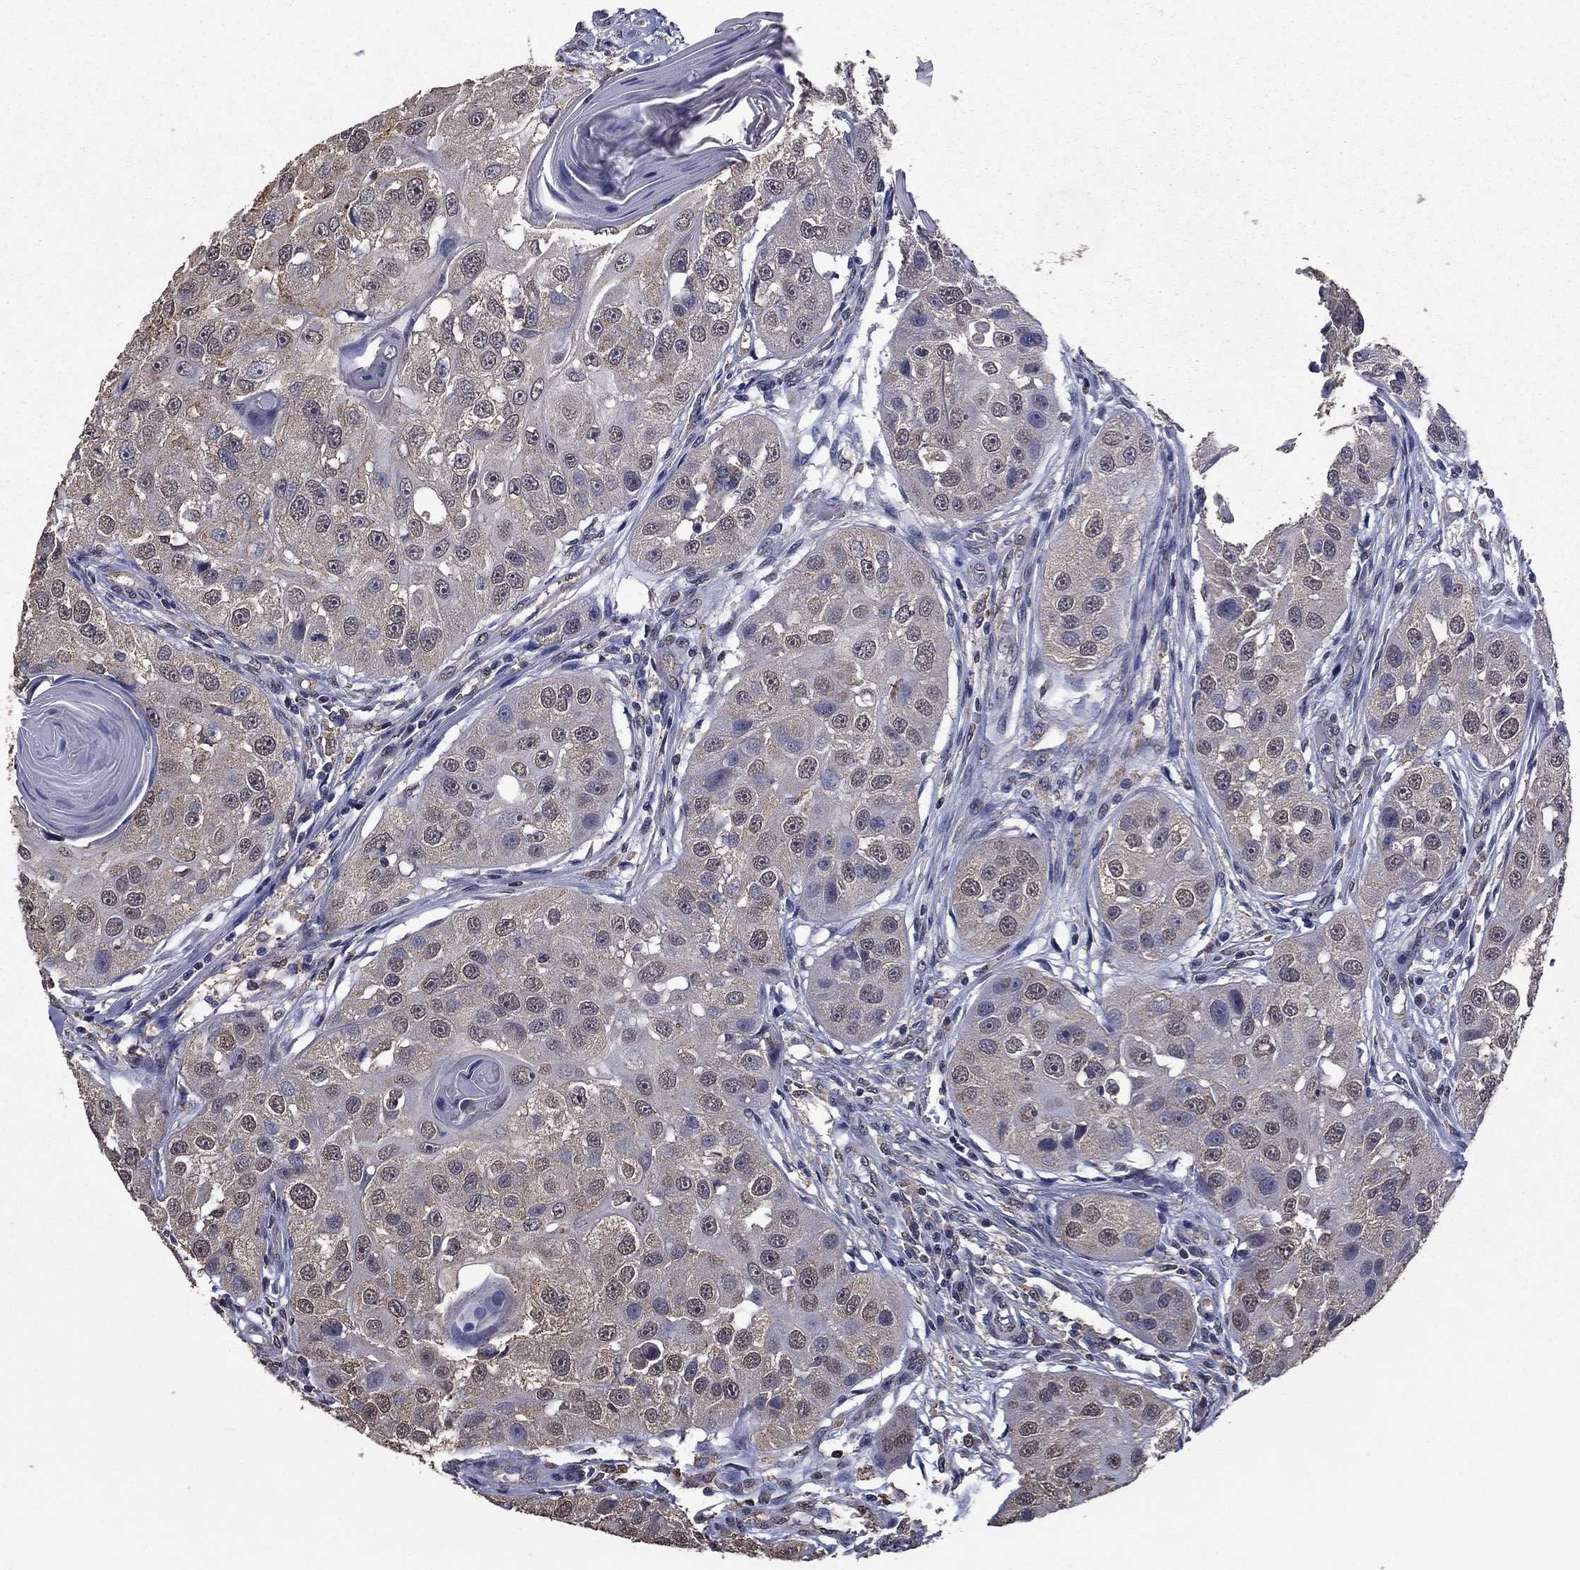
{"staining": {"intensity": "negative", "quantity": "none", "location": "none"}, "tissue": "head and neck cancer", "cell_type": "Tumor cells", "image_type": "cancer", "snomed": [{"axis": "morphology", "description": "Normal tissue, NOS"}, {"axis": "morphology", "description": "Squamous cell carcinoma, NOS"}, {"axis": "topography", "description": "Skeletal muscle"}, {"axis": "topography", "description": "Head-Neck"}], "caption": "High power microscopy photomicrograph of an immunohistochemistry (IHC) photomicrograph of head and neck cancer (squamous cell carcinoma), revealing no significant positivity in tumor cells.", "gene": "MFAP3L", "patient": {"sex": "male", "age": 51}}